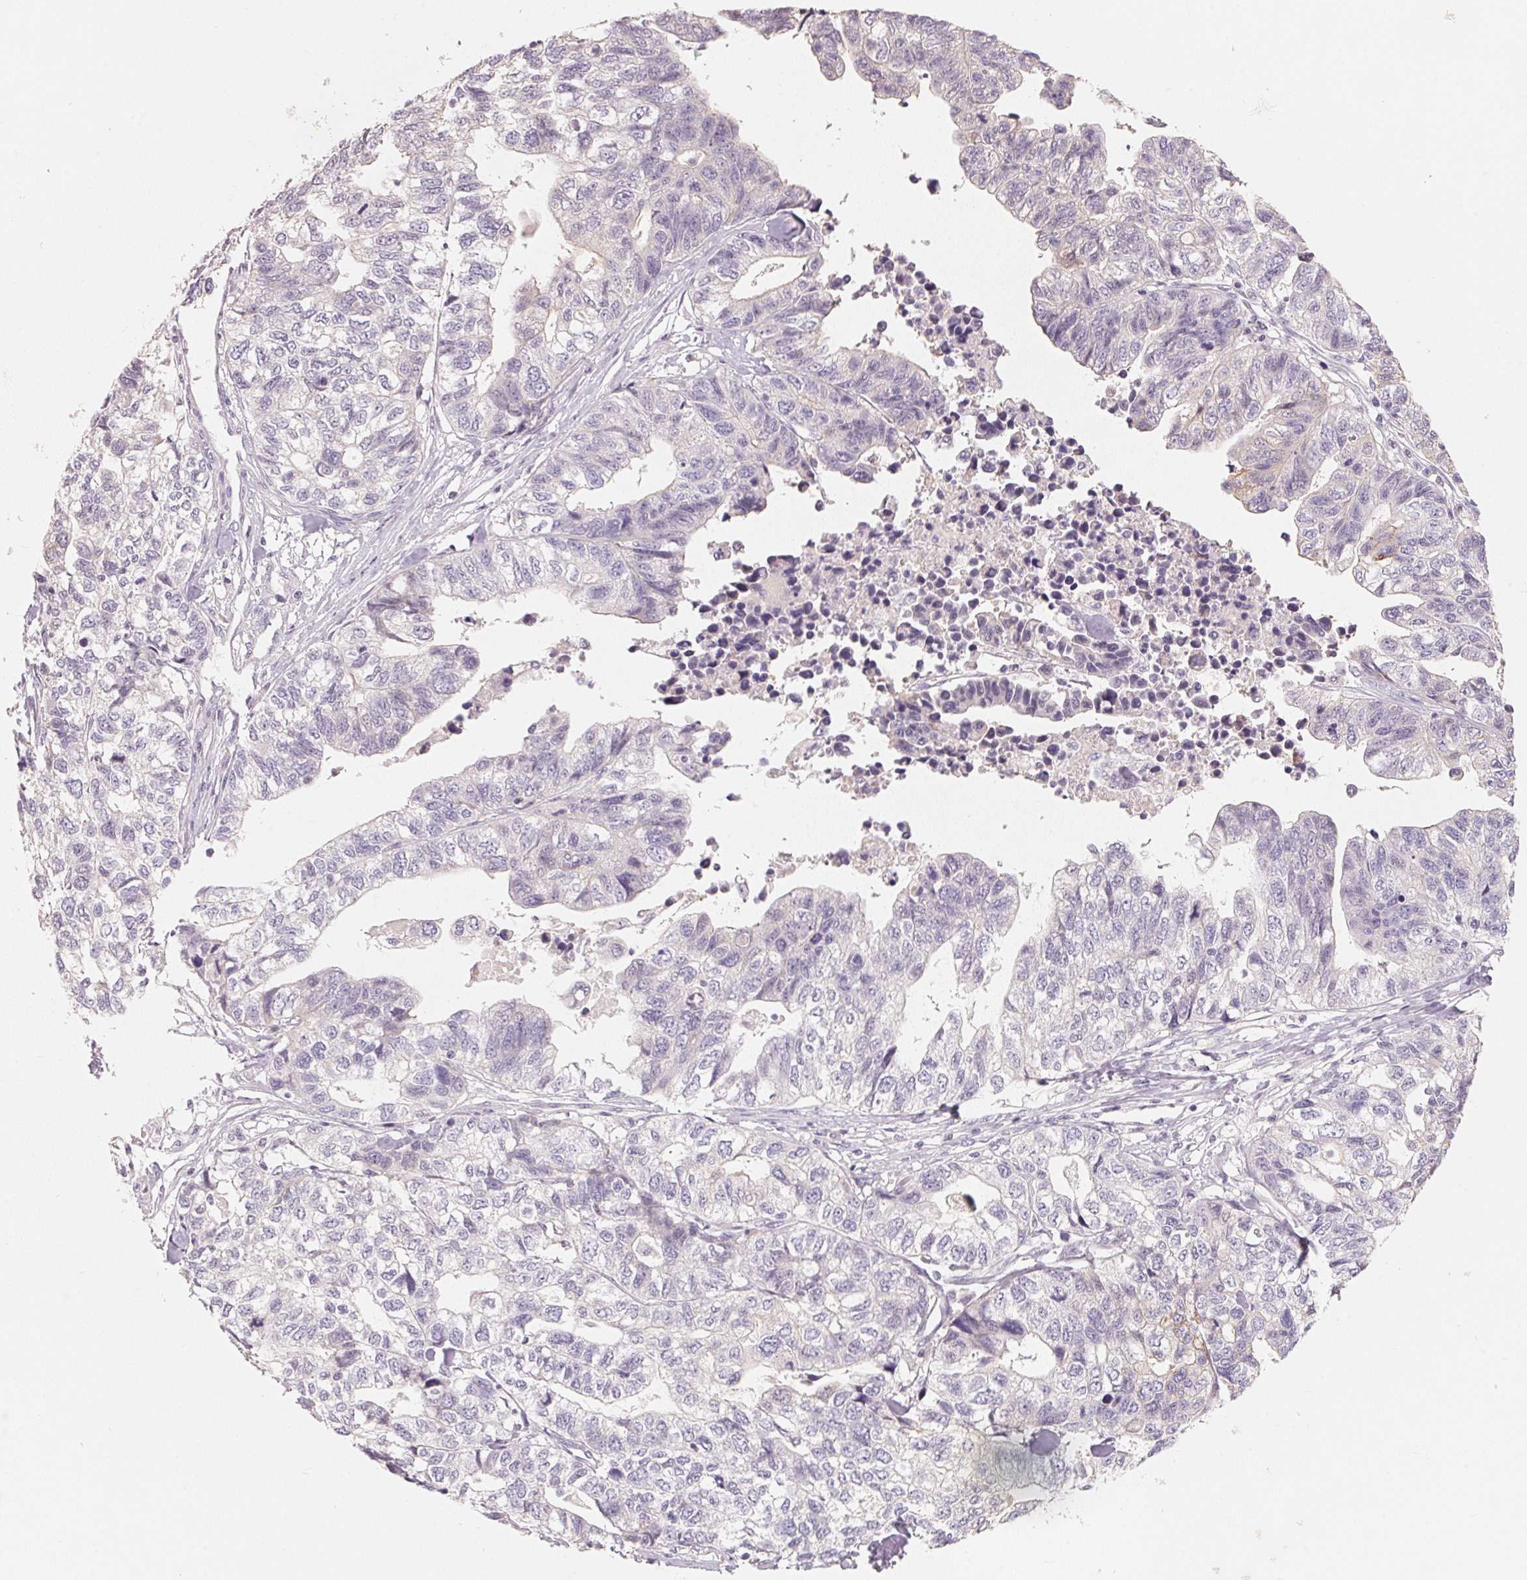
{"staining": {"intensity": "negative", "quantity": "none", "location": "none"}, "tissue": "stomach cancer", "cell_type": "Tumor cells", "image_type": "cancer", "snomed": [{"axis": "morphology", "description": "Adenocarcinoma, NOS"}, {"axis": "topography", "description": "Stomach, upper"}], "caption": "The histopathology image shows no significant staining in tumor cells of adenocarcinoma (stomach). (DAB (3,3'-diaminobenzidine) IHC visualized using brightfield microscopy, high magnification).", "gene": "TP53AIP1", "patient": {"sex": "female", "age": 67}}